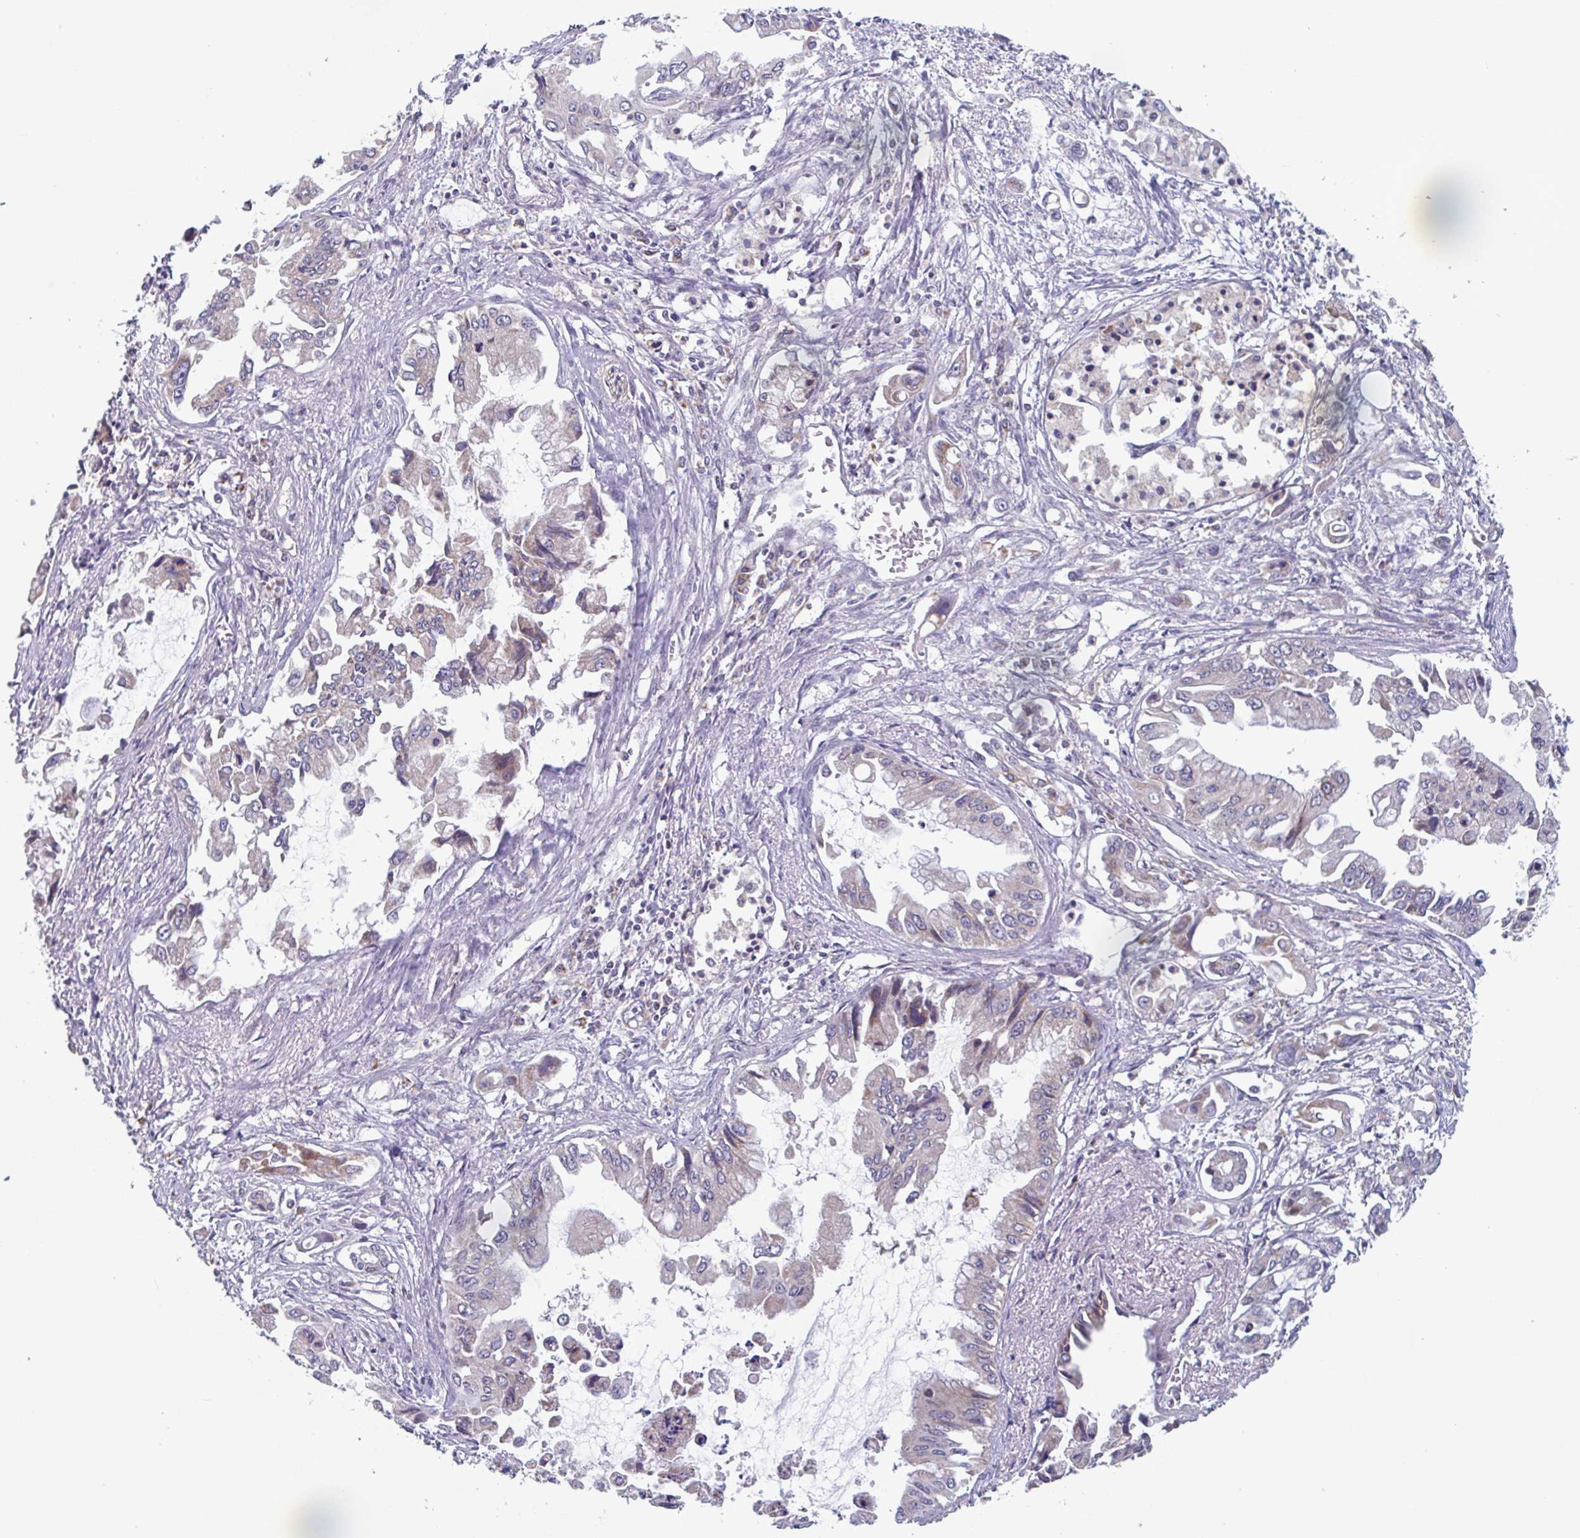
{"staining": {"intensity": "negative", "quantity": "none", "location": "none"}, "tissue": "pancreatic cancer", "cell_type": "Tumor cells", "image_type": "cancer", "snomed": [{"axis": "morphology", "description": "Adenocarcinoma, NOS"}, {"axis": "topography", "description": "Pancreas"}], "caption": "Tumor cells are negative for brown protein staining in pancreatic cancer.", "gene": "SURF1", "patient": {"sex": "male", "age": 84}}